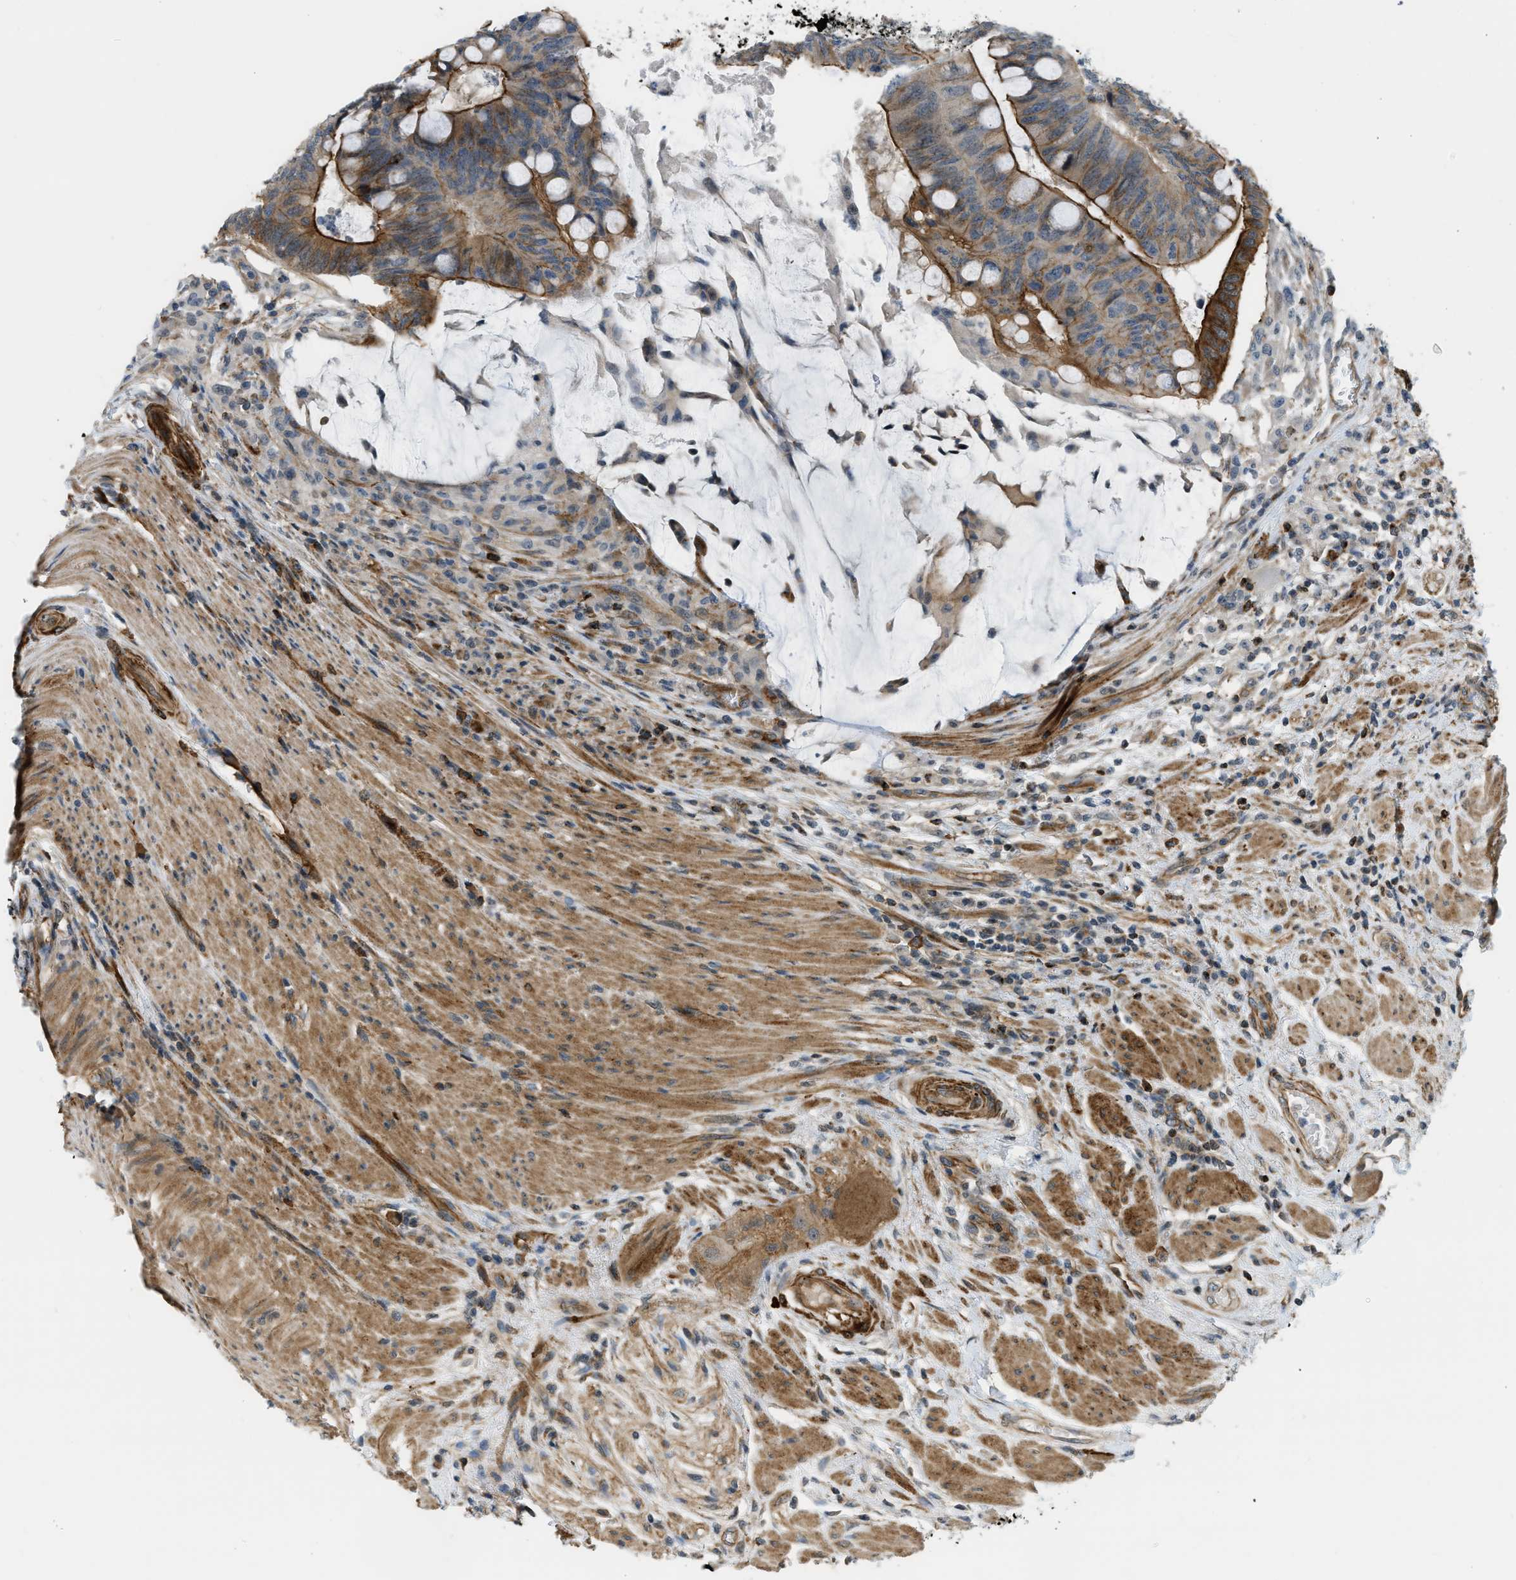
{"staining": {"intensity": "moderate", "quantity": ">75%", "location": "cytoplasmic/membranous"}, "tissue": "colorectal cancer", "cell_type": "Tumor cells", "image_type": "cancer", "snomed": [{"axis": "morphology", "description": "Normal tissue, NOS"}, {"axis": "morphology", "description": "Adenocarcinoma, NOS"}, {"axis": "topography", "description": "Rectum"}, {"axis": "topography", "description": "Peripheral nerve tissue"}], "caption": "Immunohistochemistry (DAB (3,3'-diaminobenzidine)) staining of colorectal cancer demonstrates moderate cytoplasmic/membranous protein staining in about >75% of tumor cells.", "gene": "KIAA1671", "patient": {"sex": "male", "age": 92}}